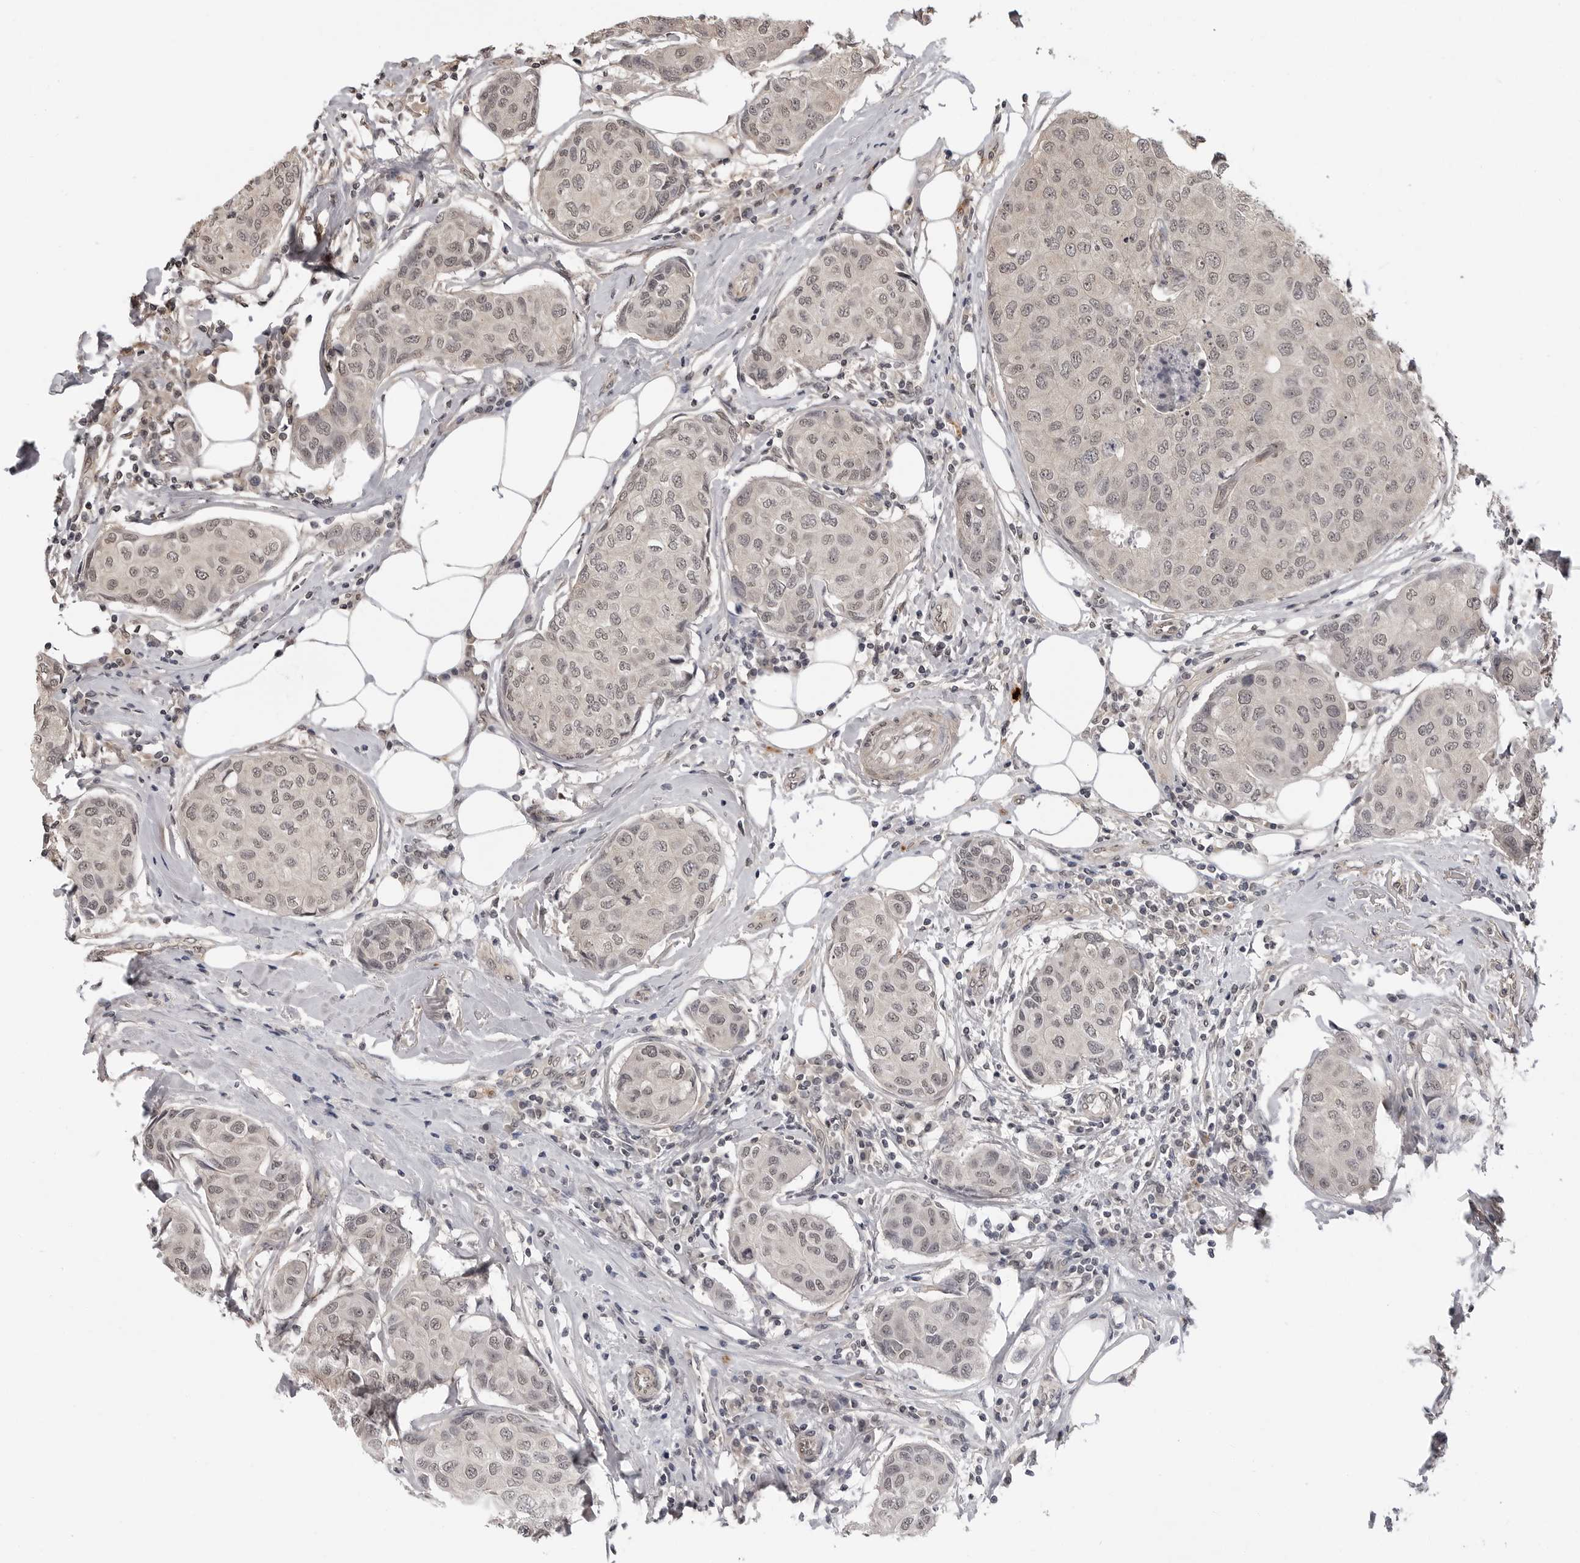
{"staining": {"intensity": "weak", "quantity": ">75%", "location": "nuclear"}, "tissue": "breast cancer", "cell_type": "Tumor cells", "image_type": "cancer", "snomed": [{"axis": "morphology", "description": "Duct carcinoma"}, {"axis": "topography", "description": "Breast"}], "caption": "Human breast cancer (infiltrating ductal carcinoma) stained with a protein marker shows weak staining in tumor cells.", "gene": "IL24", "patient": {"sex": "female", "age": 80}}